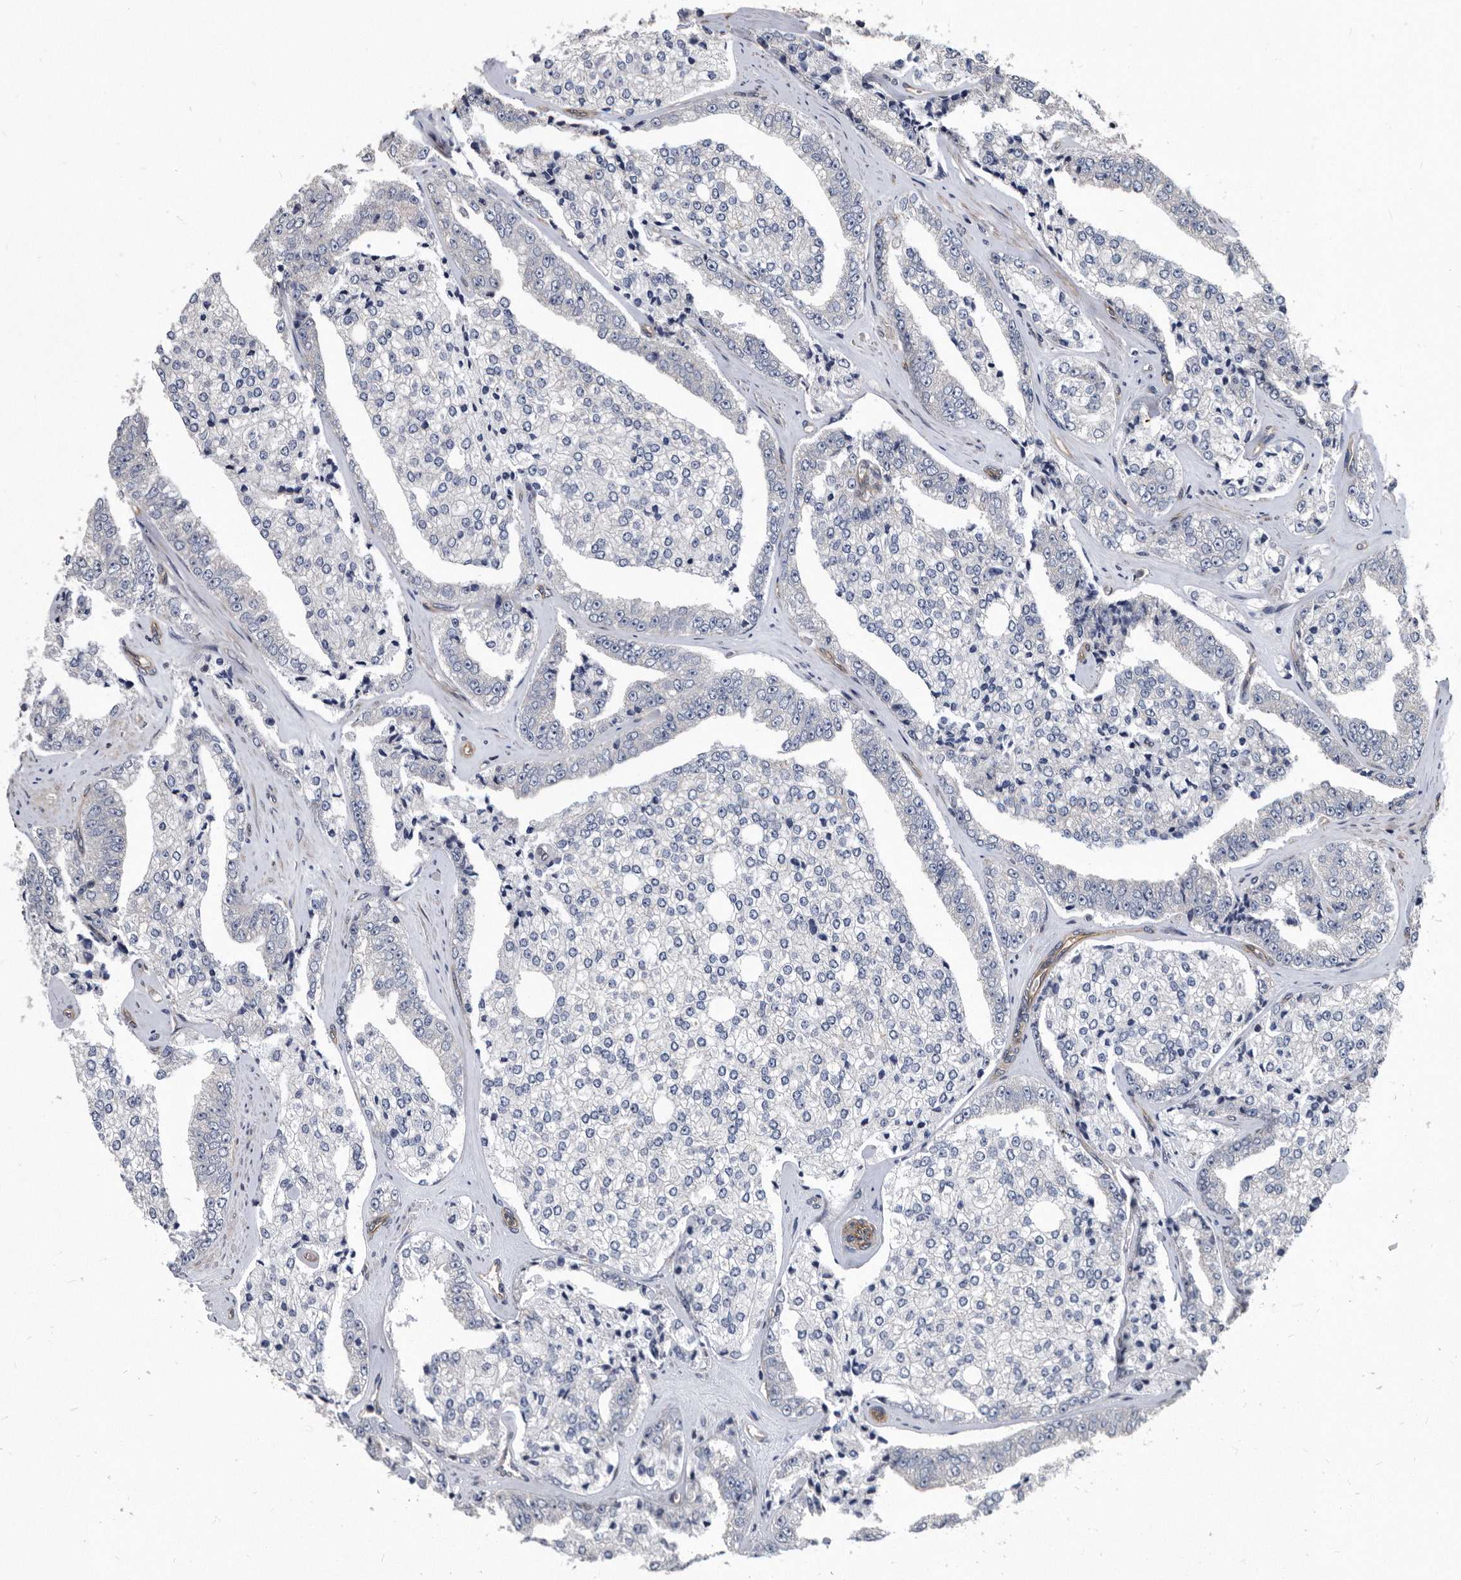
{"staining": {"intensity": "negative", "quantity": "none", "location": "none"}, "tissue": "prostate cancer", "cell_type": "Tumor cells", "image_type": "cancer", "snomed": [{"axis": "morphology", "description": "Adenocarcinoma, High grade"}, {"axis": "topography", "description": "Prostate"}], "caption": "This is an immunohistochemistry histopathology image of prostate cancer. There is no positivity in tumor cells.", "gene": "ARMCX1", "patient": {"sex": "male", "age": 71}}